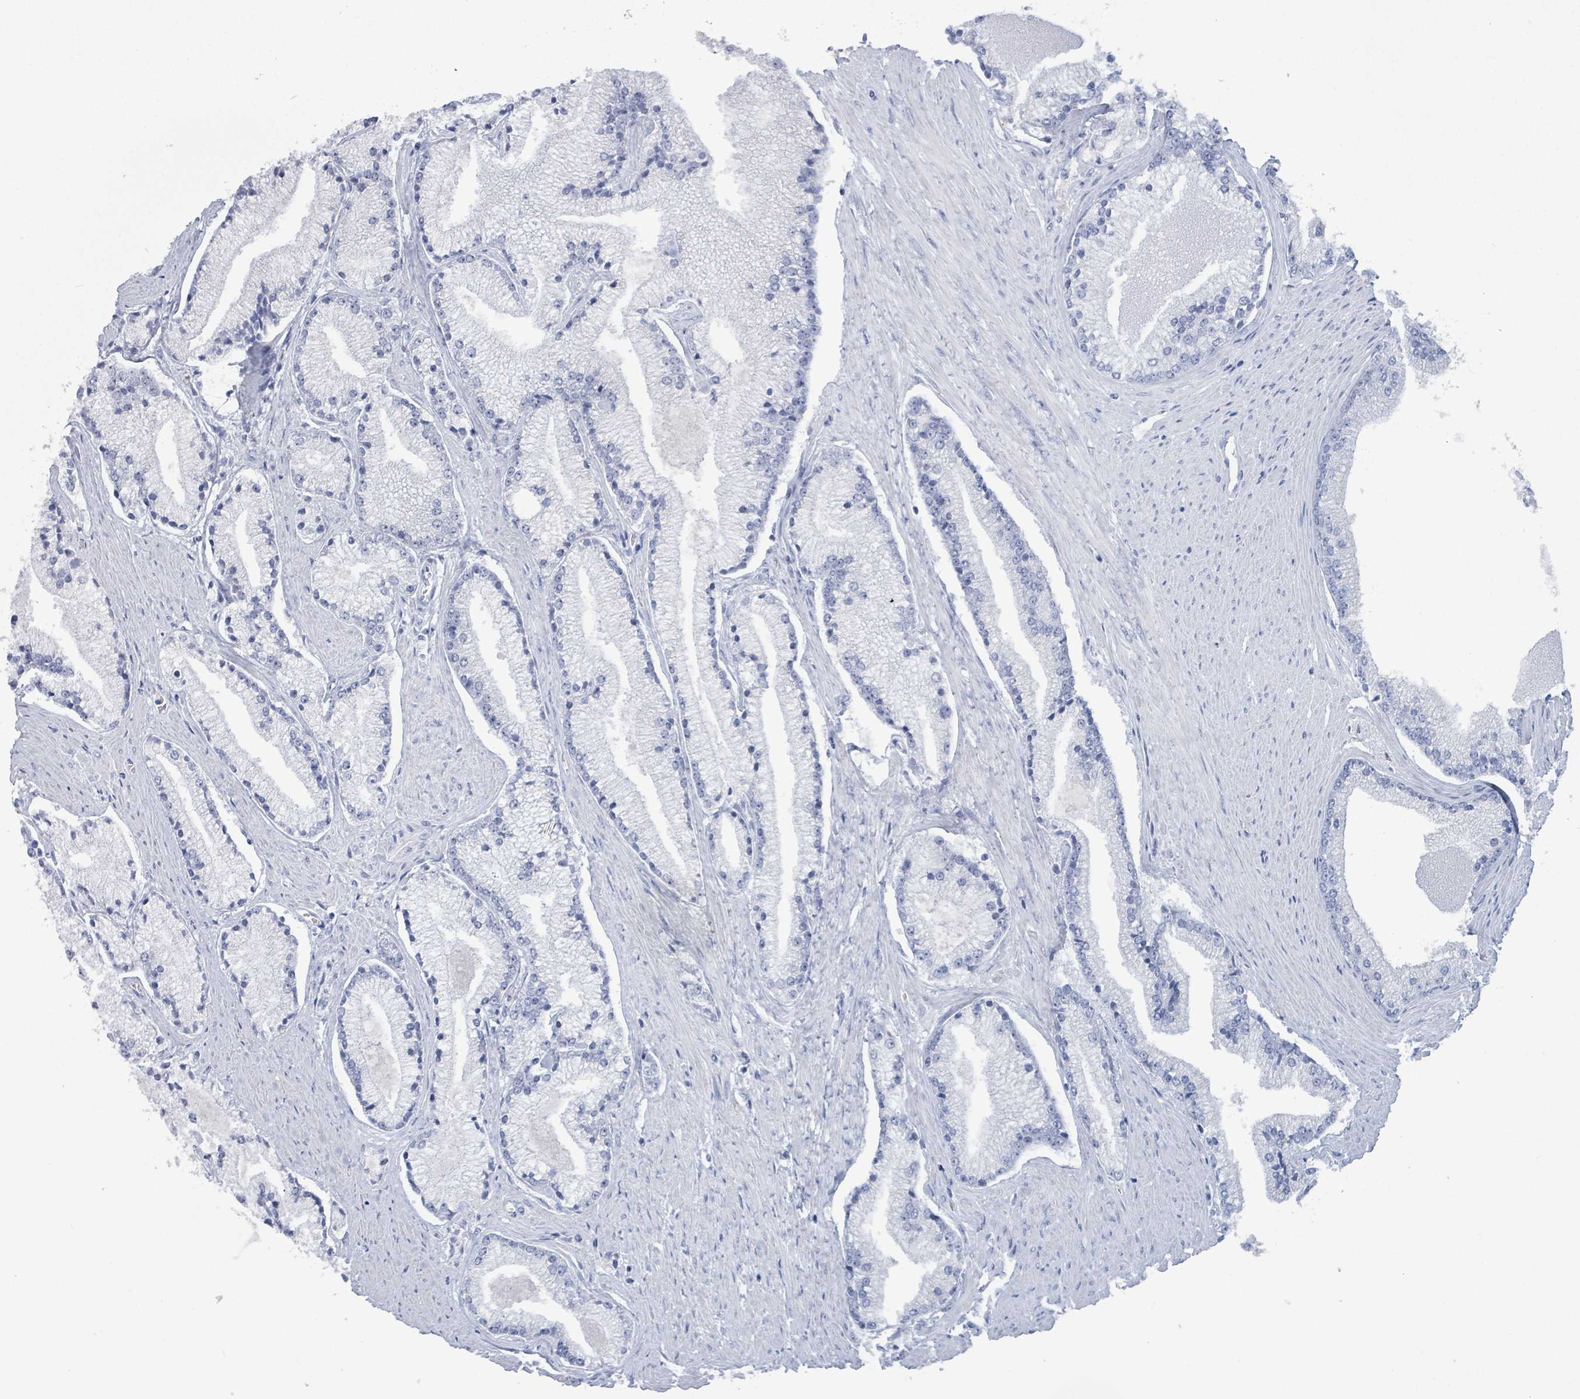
{"staining": {"intensity": "negative", "quantity": "none", "location": "none"}, "tissue": "prostate cancer", "cell_type": "Tumor cells", "image_type": "cancer", "snomed": [{"axis": "morphology", "description": "Adenocarcinoma, High grade"}, {"axis": "topography", "description": "Prostate"}], "caption": "This is an IHC photomicrograph of adenocarcinoma (high-grade) (prostate). There is no positivity in tumor cells.", "gene": "PGA3", "patient": {"sex": "male", "age": 67}}